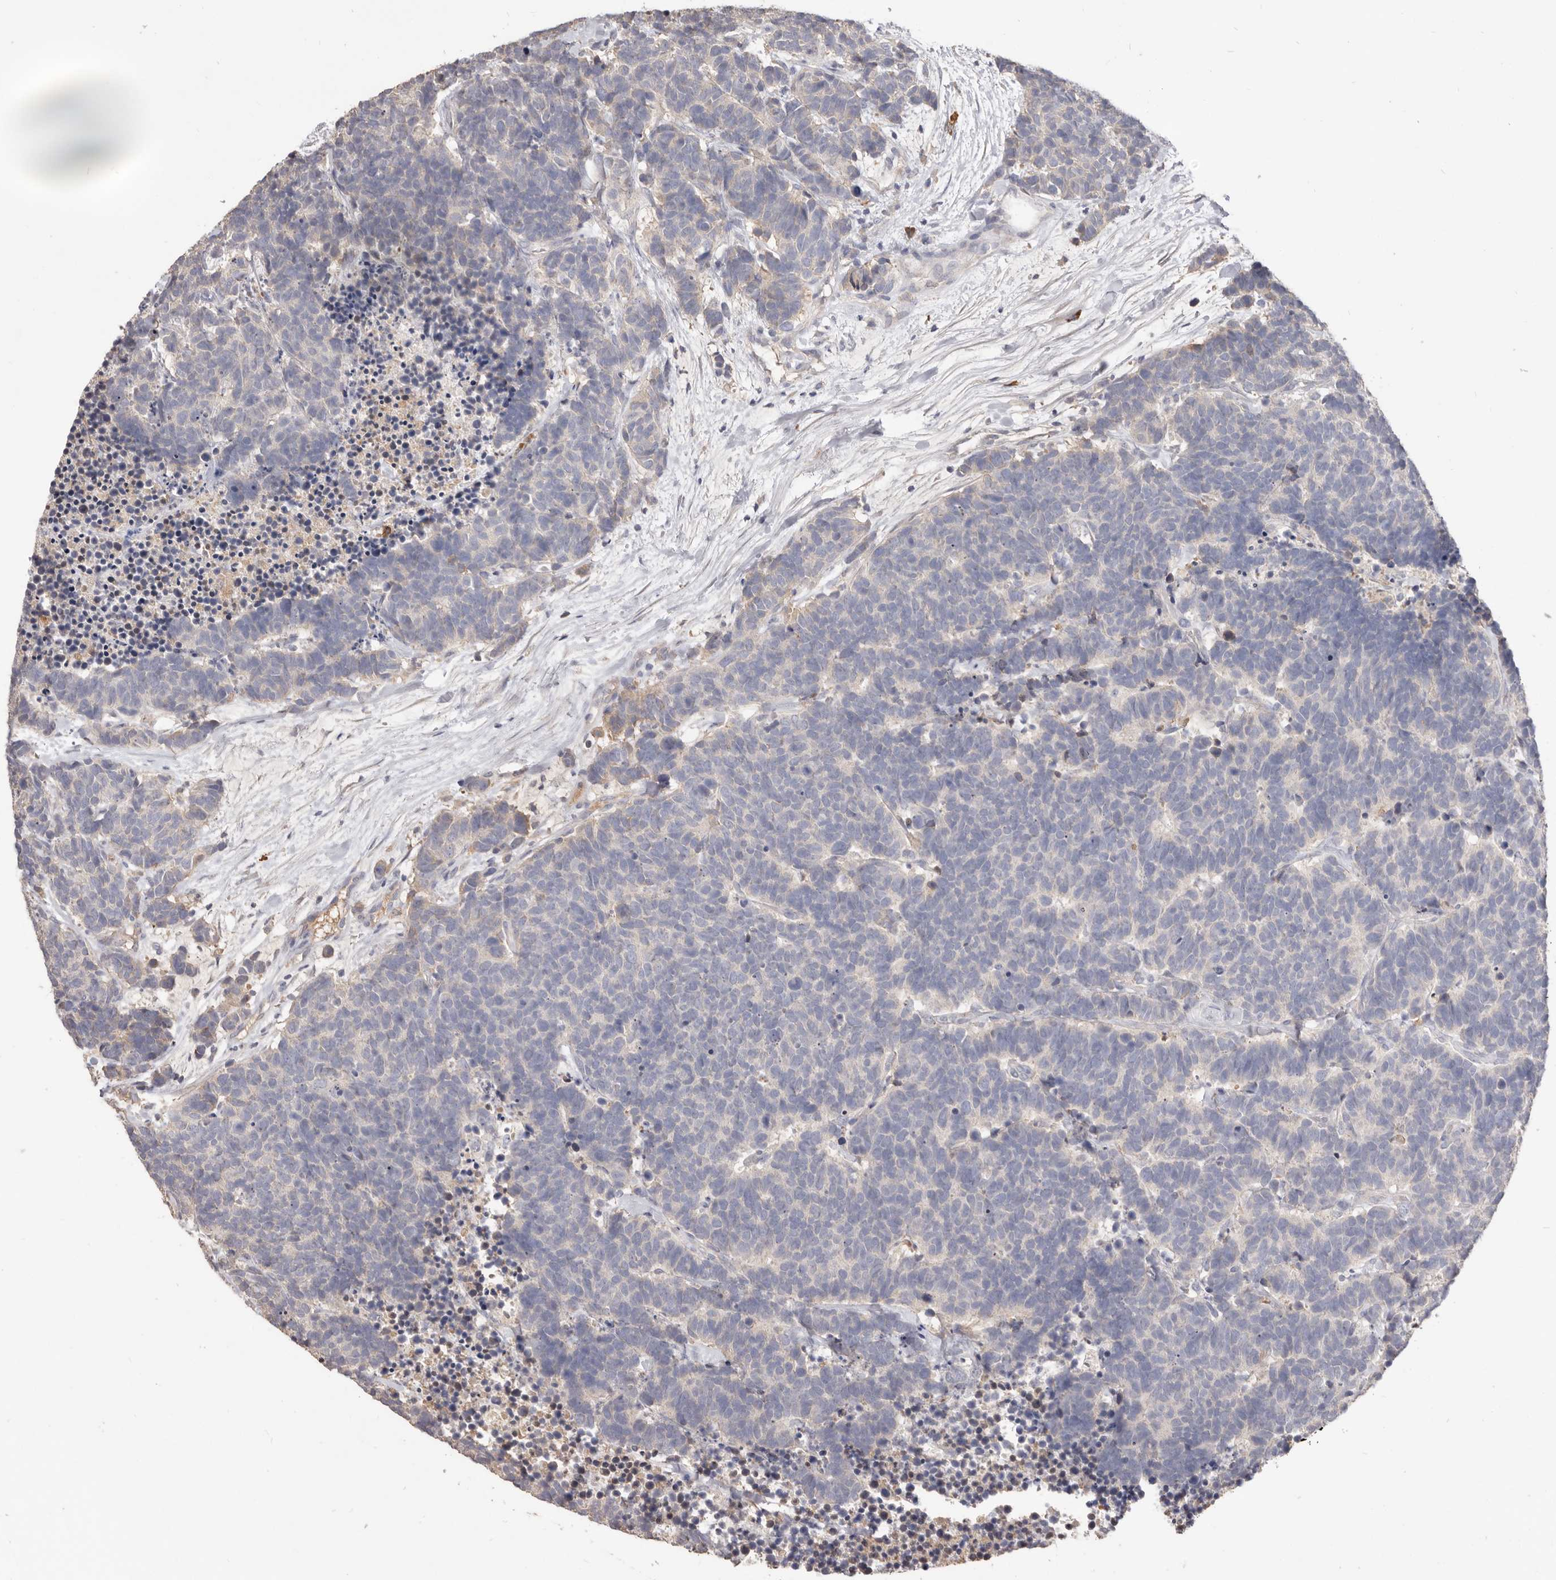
{"staining": {"intensity": "negative", "quantity": "none", "location": "none"}, "tissue": "carcinoid", "cell_type": "Tumor cells", "image_type": "cancer", "snomed": [{"axis": "morphology", "description": "Carcinoma, NOS"}, {"axis": "morphology", "description": "Carcinoid, malignant, NOS"}, {"axis": "topography", "description": "Urinary bladder"}], "caption": "Immunohistochemistry of human carcinoid (malignant) exhibits no positivity in tumor cells.", "gene": "HCAR2", "patient": {"sex": "male", "age": 57}}